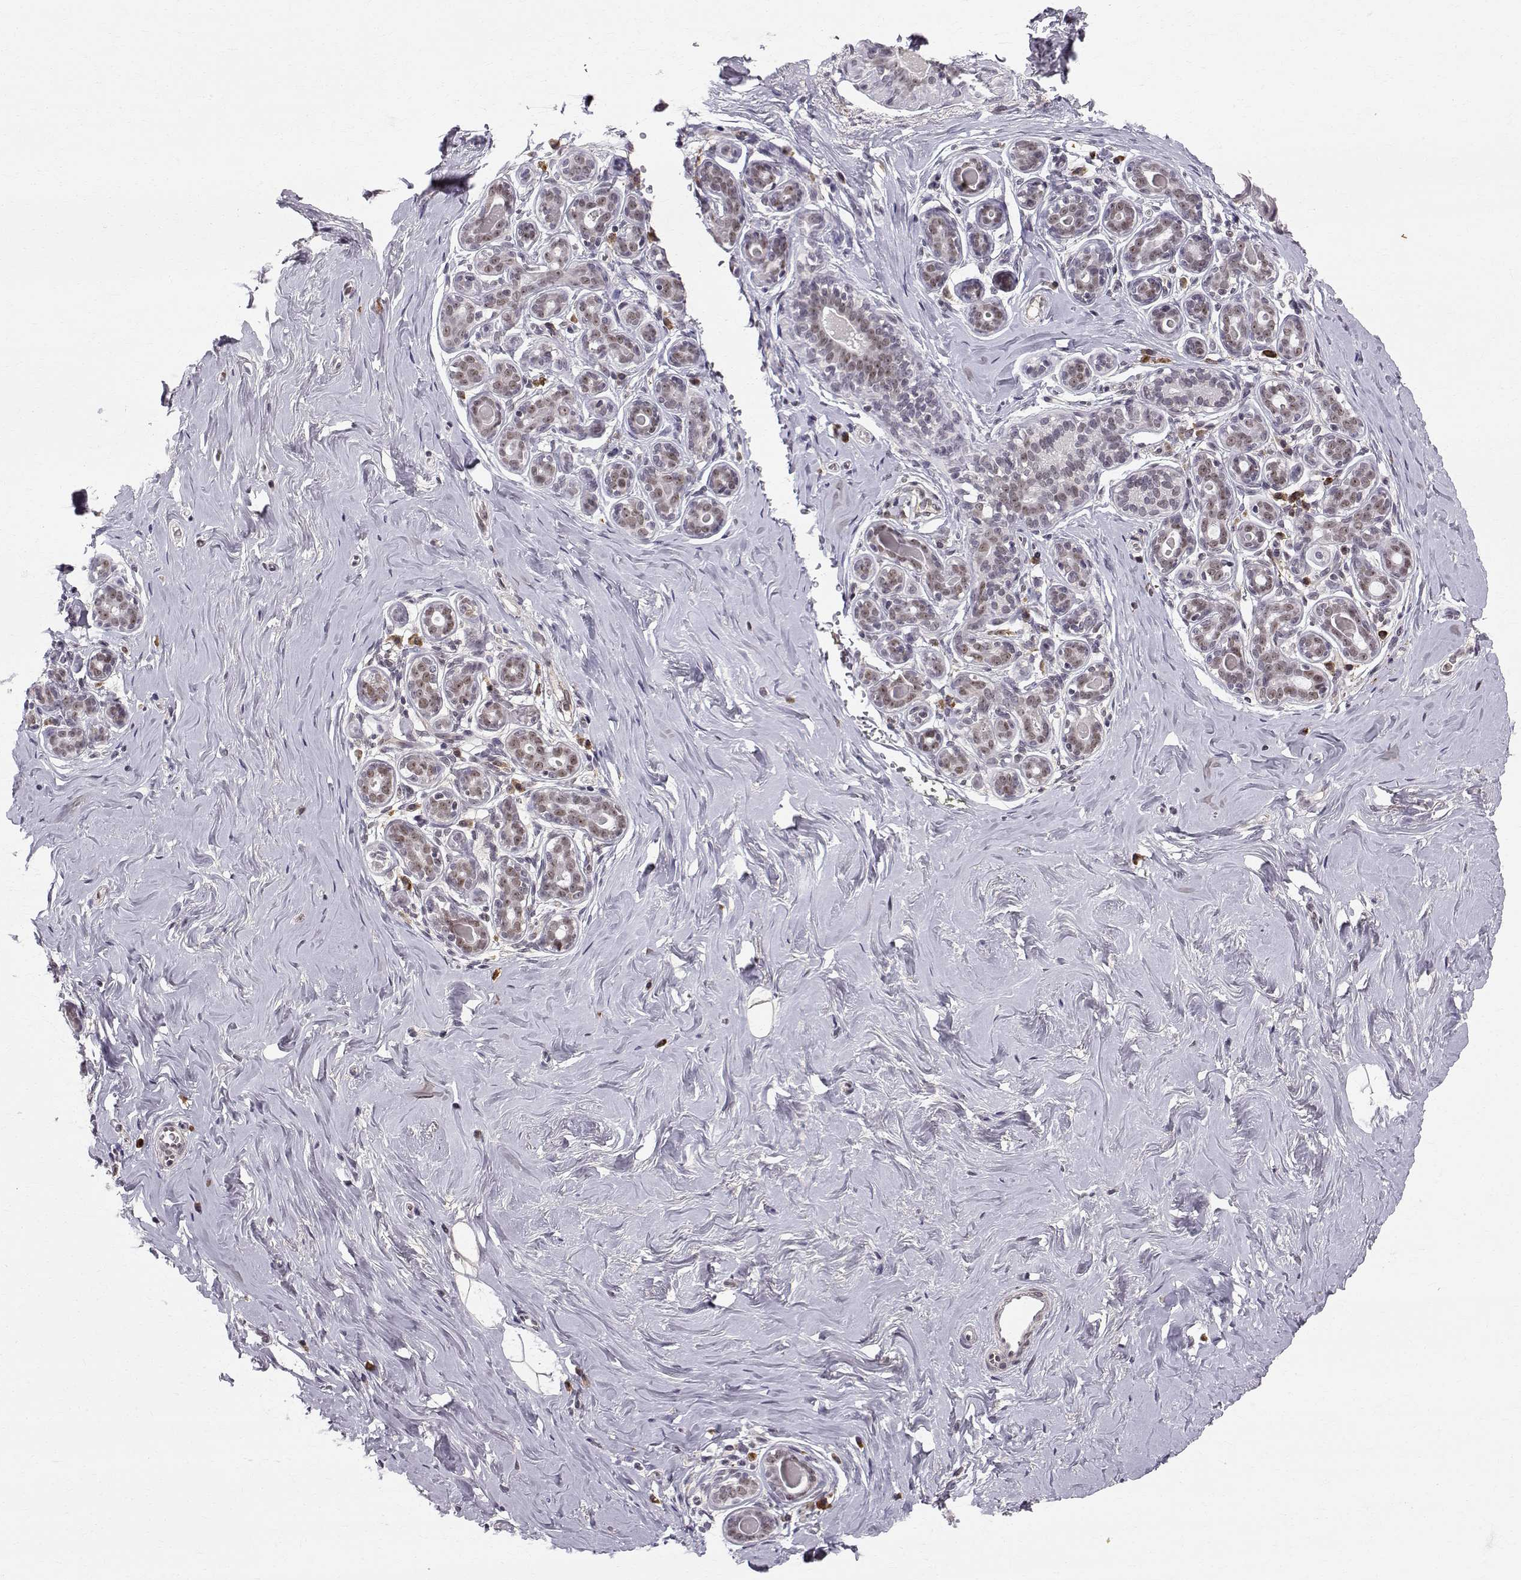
{"staining": {"intensity": "negative", "quantity": "none", "location": "none"}, "tissue": "breast", "cell_type": "Adipocytes", "image_type": "normal", "snomed": [{"axis": "morphology", "description": "Normal tissue, NOS"}, {"axis": "topography", "description": "Skin"}, {"axis": "topography", "description": "Breast"}], "caption": "An immunohistochemistry (IHC) photomicrograph of normal breast is shown. There is no staining in adipocytes of breast. The staining is performed using DAB (3,3'-diaminobenzidine) brown chromogen with nuclei counter-stained in using hematoxylin.", "gene": "RPP38", "patient": {"sex": "female", "age": 43}}